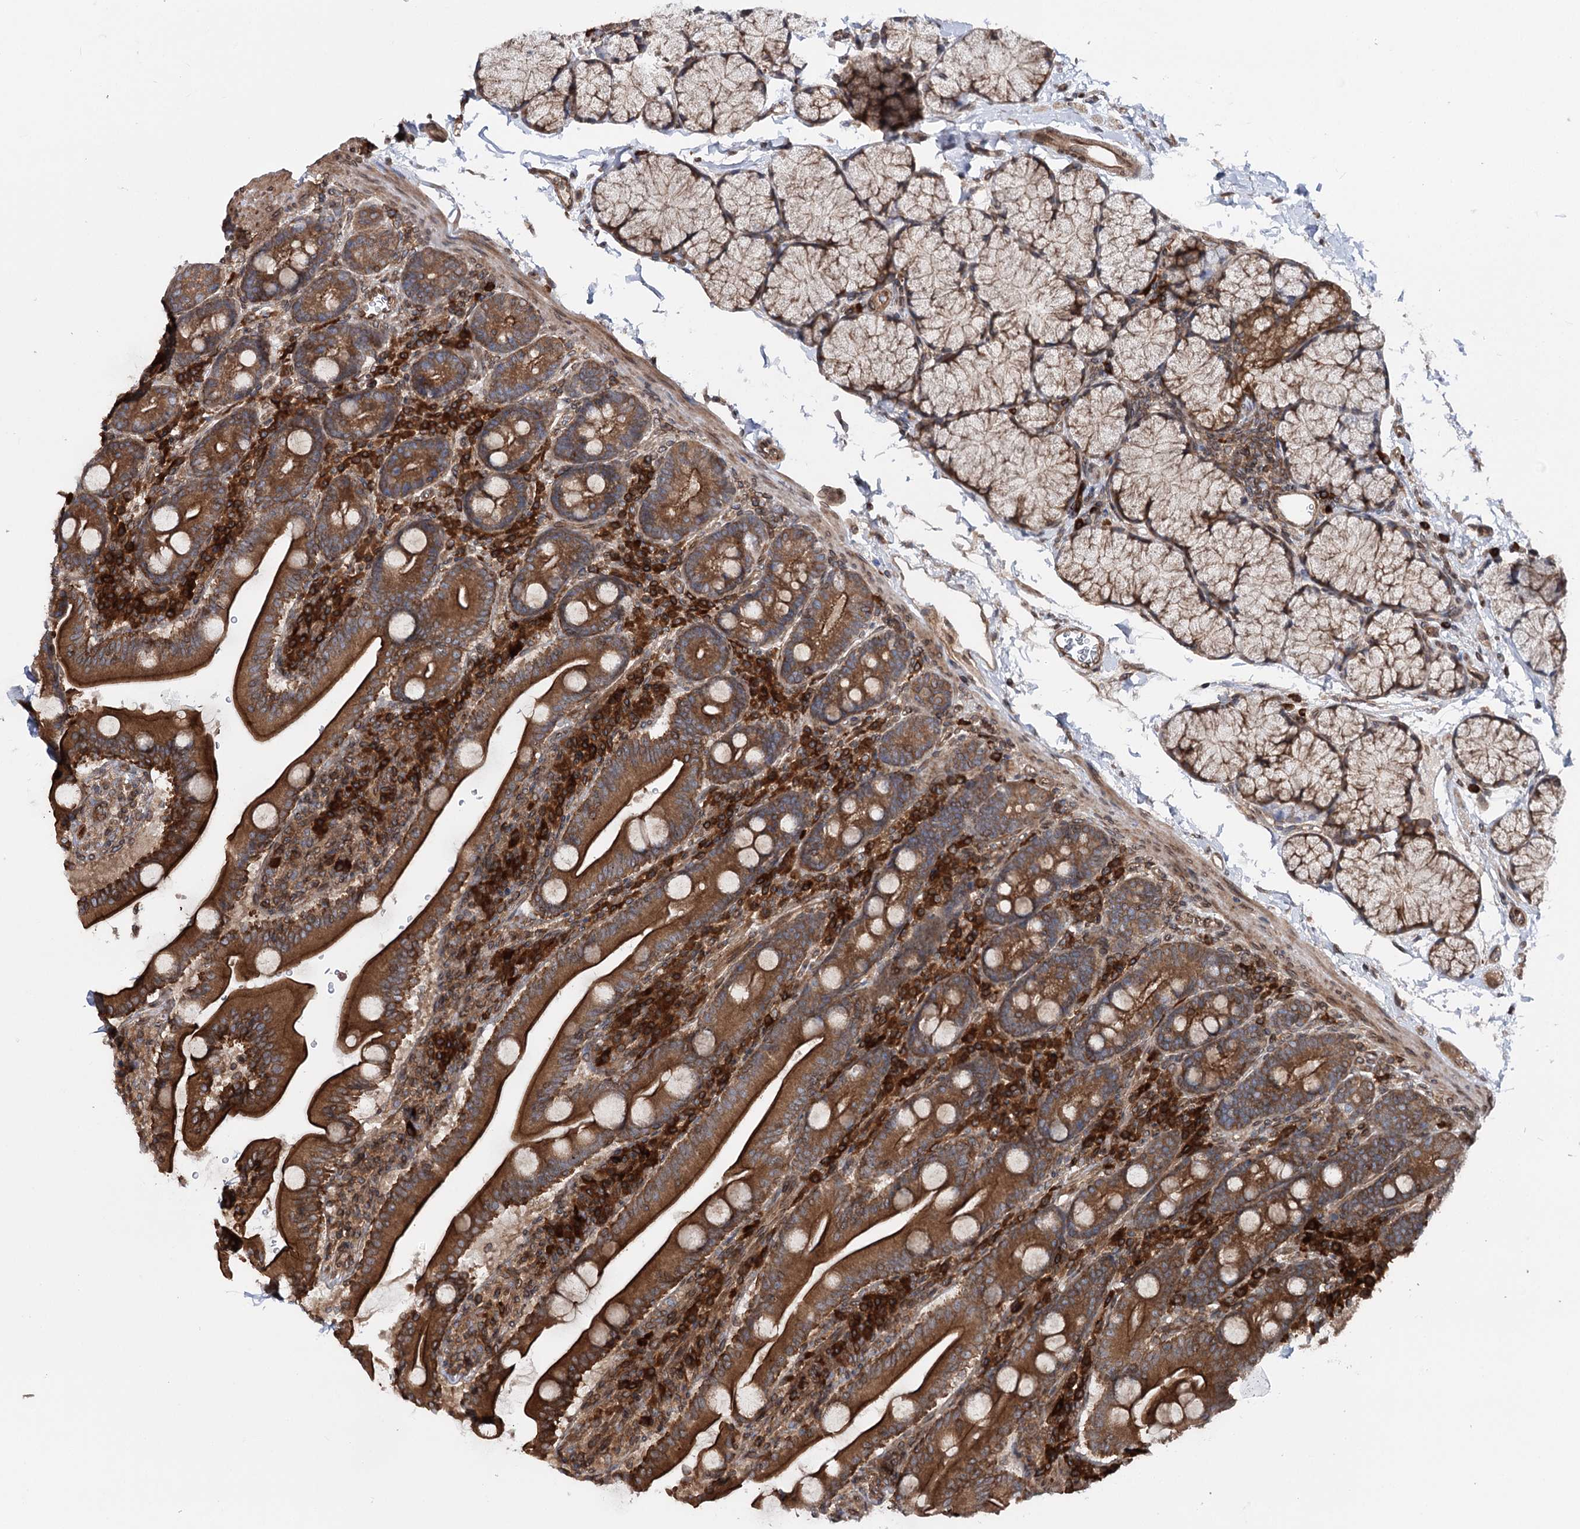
{"staining": {"intensity": "strong", "quantity": ">75%", "location": "cytoplasmic/membranous"}, "tissue": "duodenum", "cell_type": "Glandular cells", "image_type": "normal", "snomed": [{"axis": "morphology", "description": "Normal tissue, NOS"}, {"axis": "topography", "description": "Duodenum"}], "caption": "Immunohistochemistry (IHC) of unremarkable duodenum displays high levels of strong cytoplasmic/membranous positivity in approximately >75% of glandular cells.", "gene": "FGFR1OP2", "patient": {"sex": "male", "age": 35}}